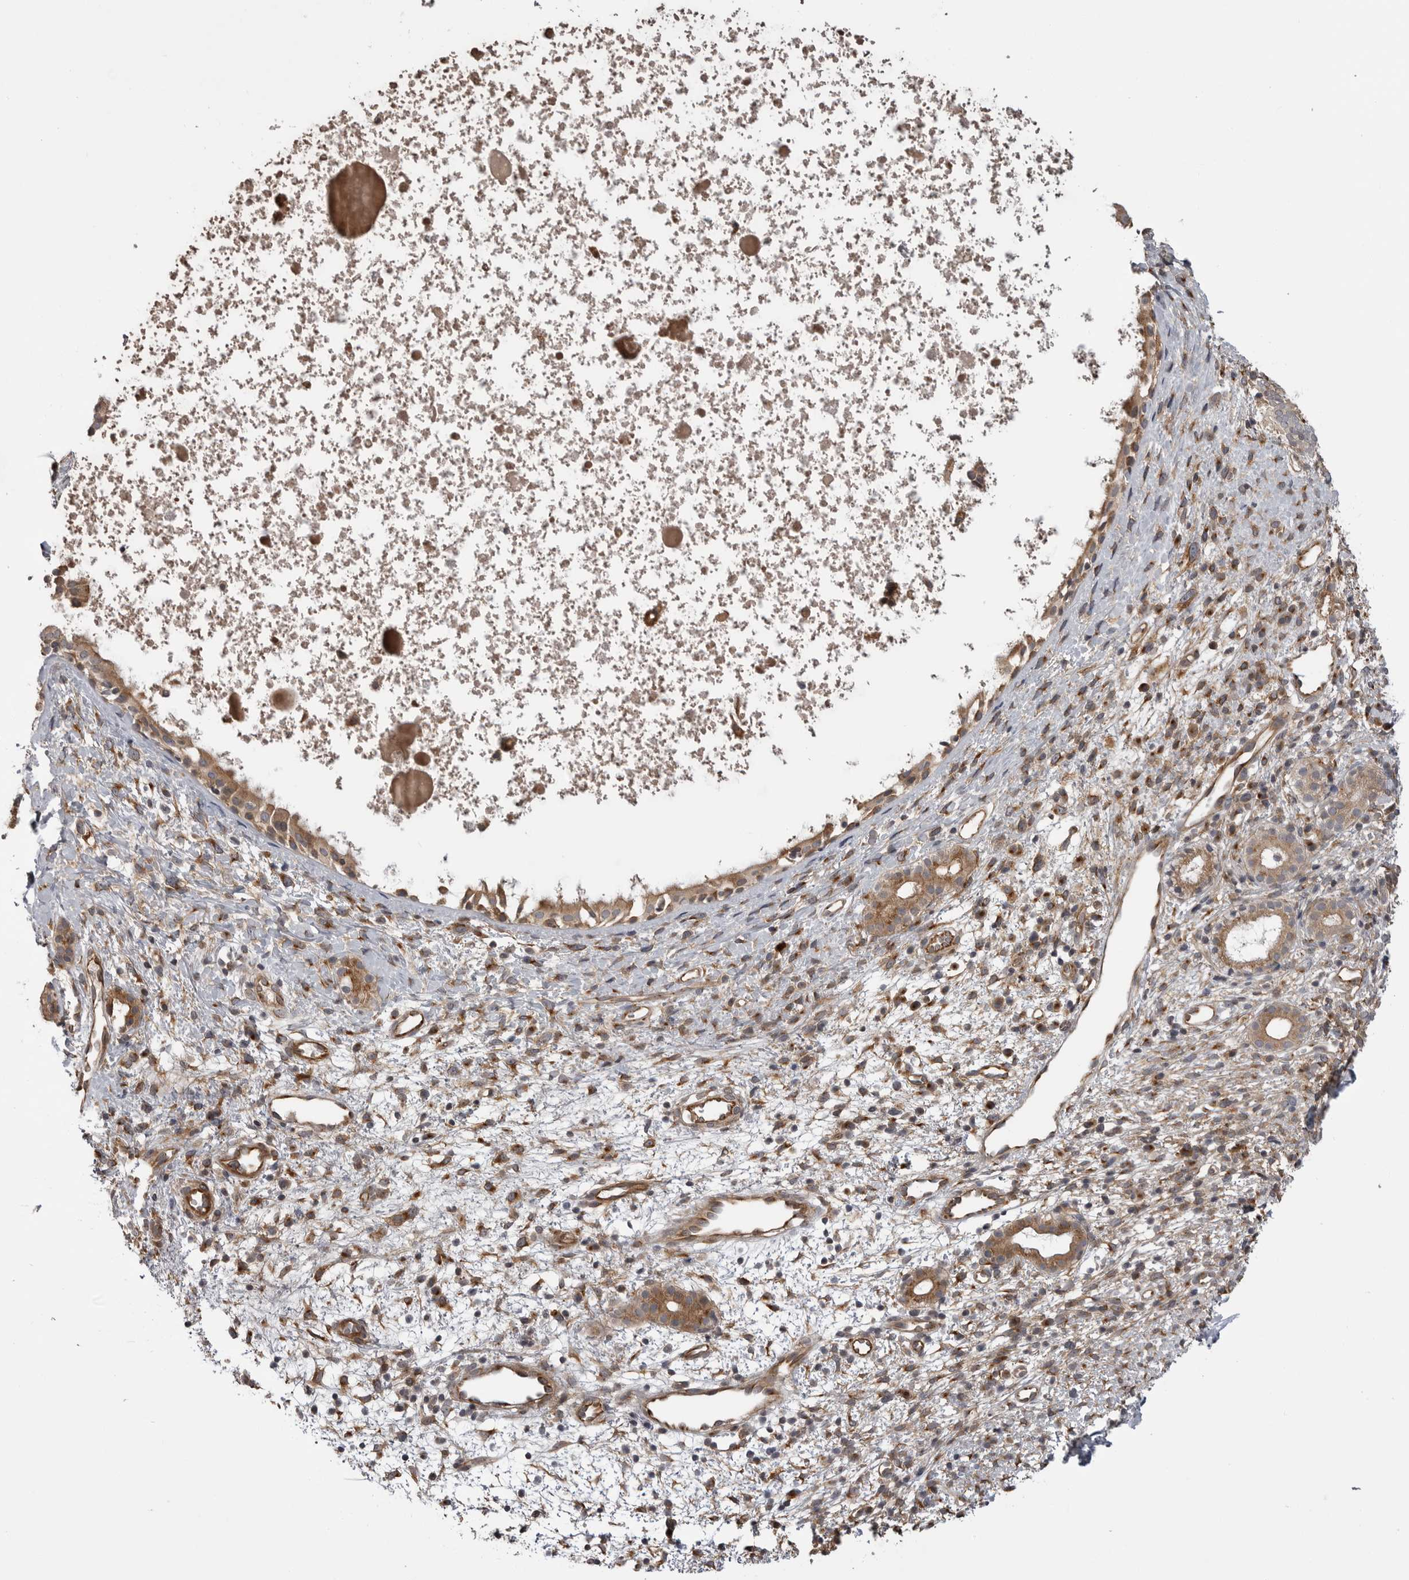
{"staining": {"intensity": "moderate", "quantity": ">75%", "location": "cytoplasmic/membranous"}, "tissue": "nasopharynx", "cell_type": "Respiratory epithelial cells", "image_type": "normal", "snomed": [{"axis": "morphology", "description": "Normal tissue, NOS"}, {"axis": "topography", "description": "Nasopharynx"}], "caption": "Immunohistochemistry (IHC) histopathology image of normal nasopharynx: human nasopharynx stained using immunohistochemistry exhibits medium levels of moderate protein expression localized specifically in the cytoplasmic/membranous of respiratory epithelial cells, appearing as a cytoplasmic/membranous brown color.", "gene": "LRRC45", "patient": {"sex": "male", "age": 22}}